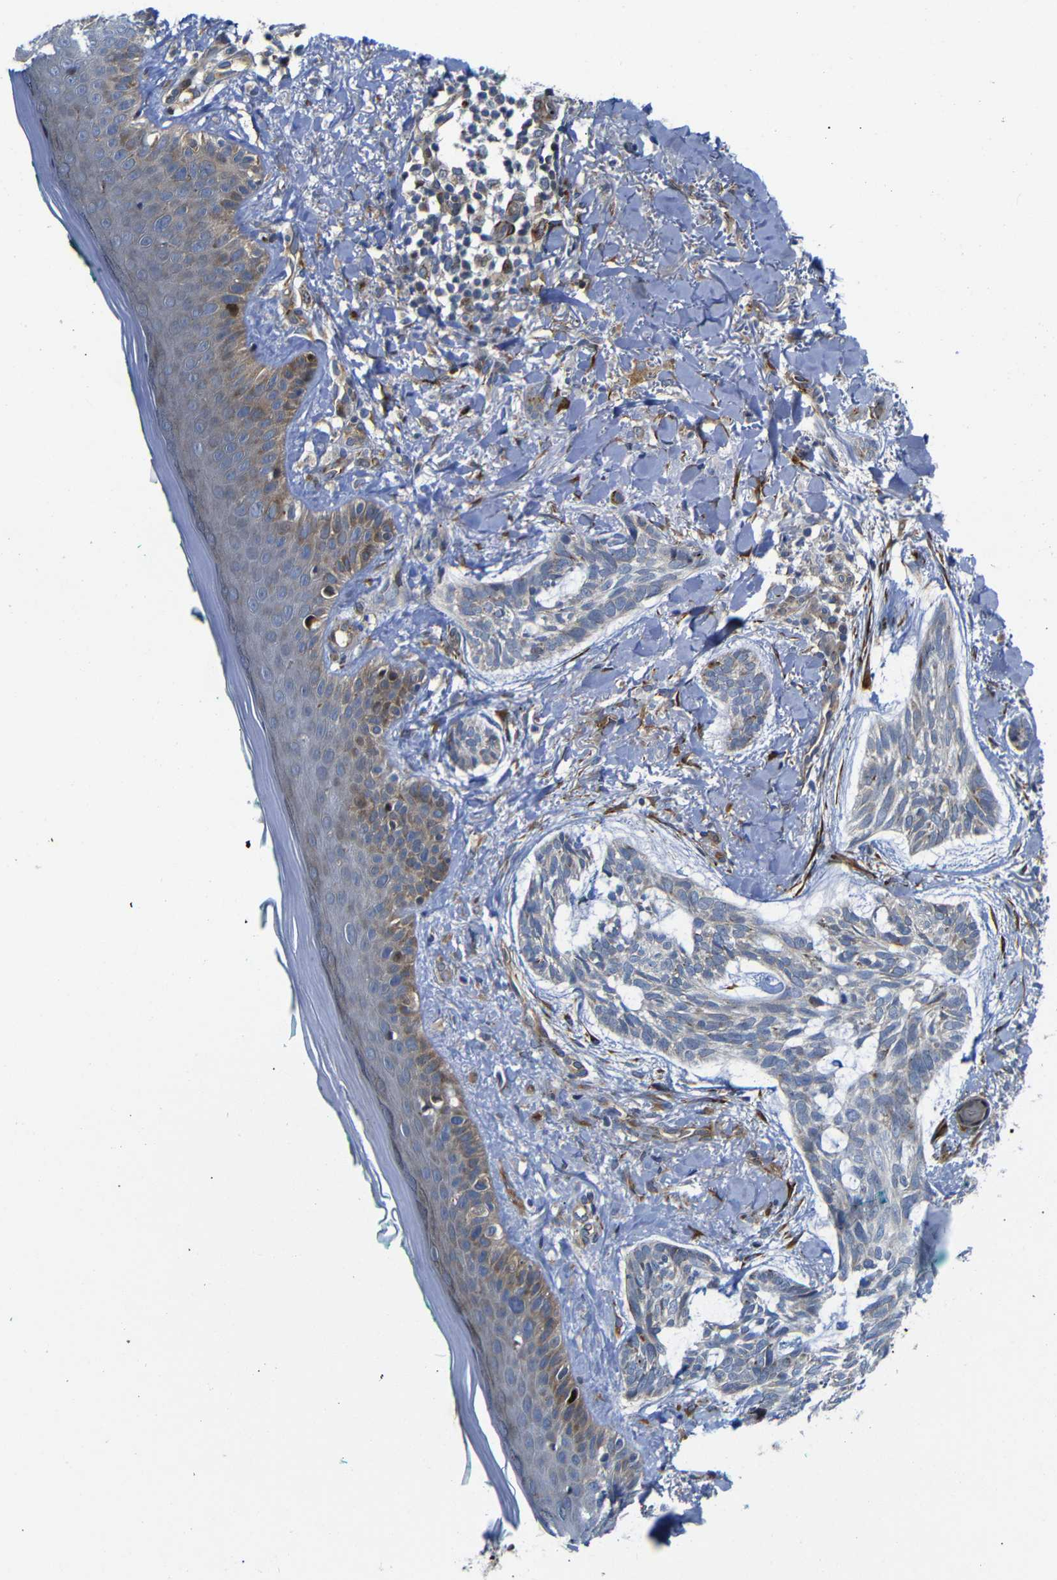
{"staining": {"intensity": "weak", "quantity": "25%-75%", "location": "cytoplasmic/membranous"}, "tissue": "skin cancer", "cell_type": "Tumor cells", "image_type": "cancer", "snomed": [{"axis": "morphology", "description": "Basal cell carcinoma"}, {"axis": "topography", "description": "Skin"}], "caption": "Brown immunohistochemical staining in human basal cell carcinoma (skin) demonstrates weak cytoplasmic/membranous staining in about 25%-75% of tumor cells. (brown staining indicates protein expression, while blue staining denotes nuclei).", "gene": "PARP14", "patient": {"sex": "male", "age": 43}}